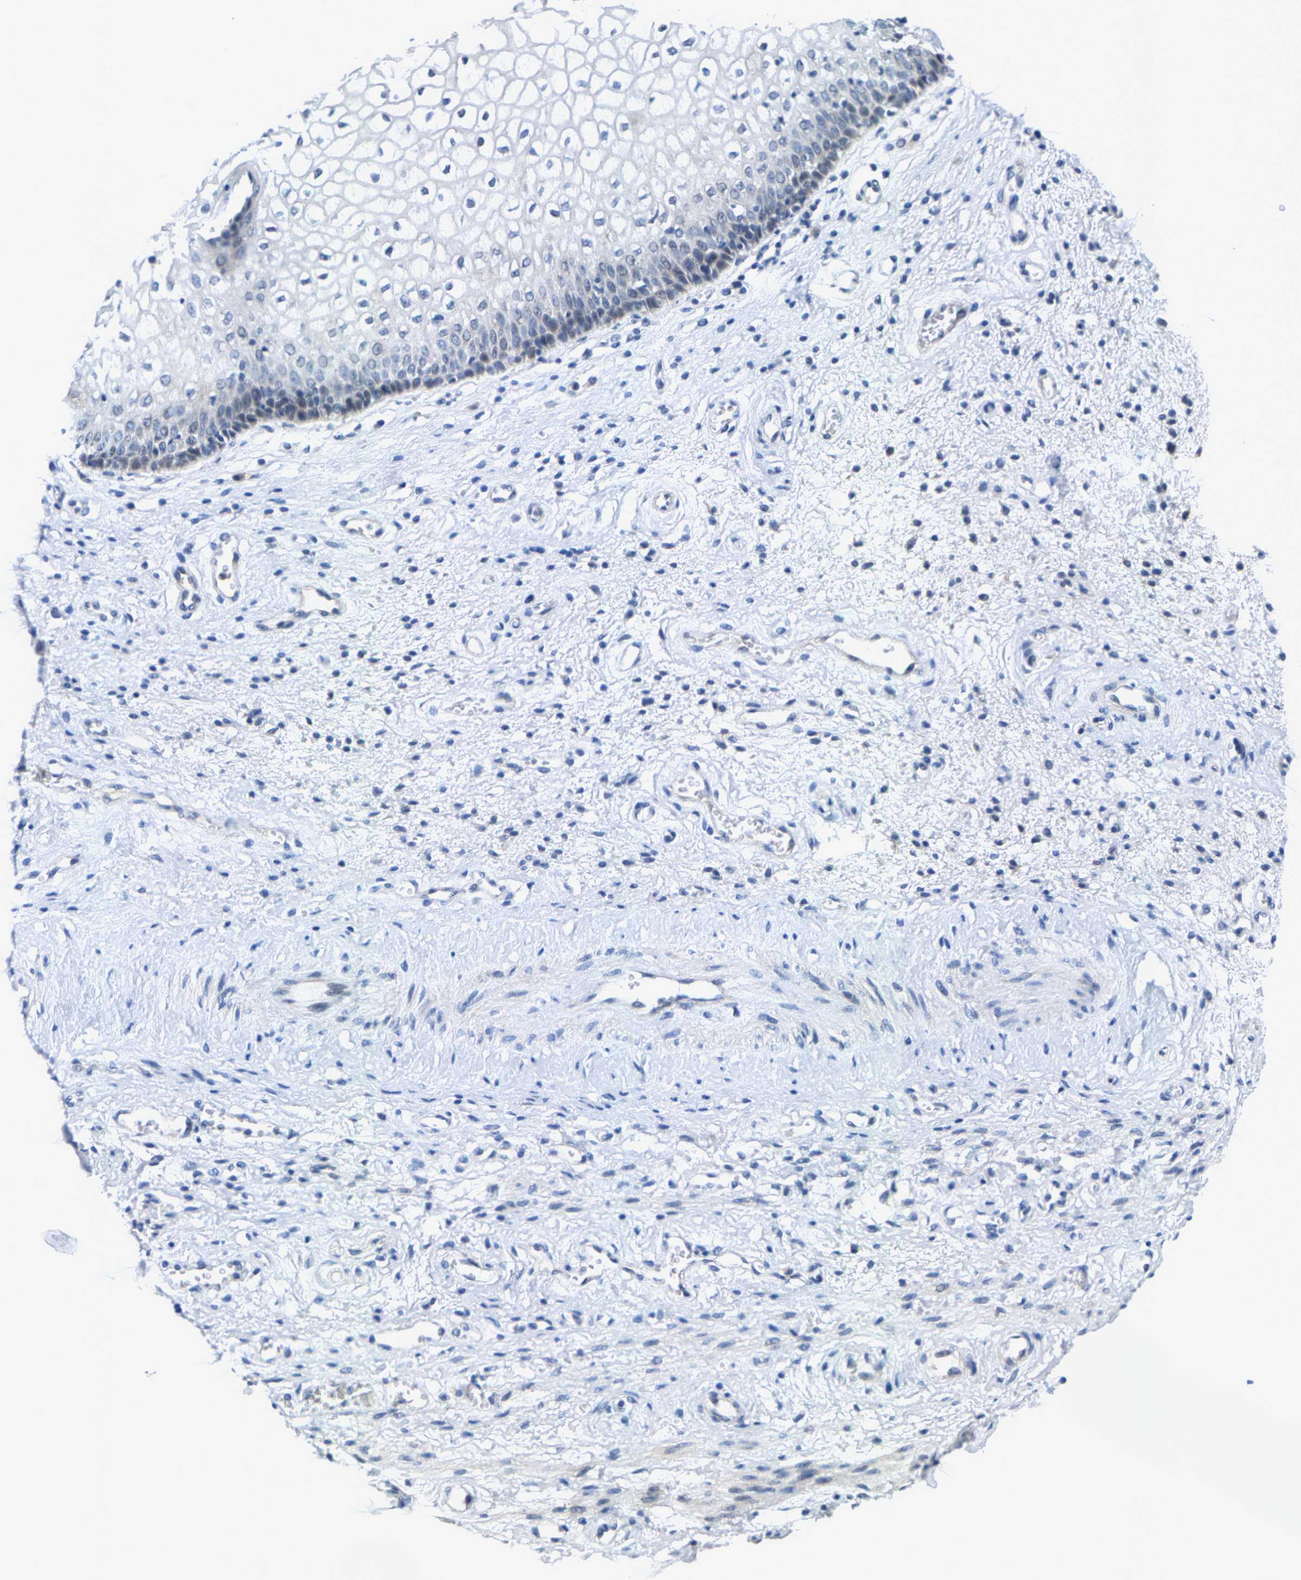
{"staining": {"intensity": "negative", "quantity": "none", "location": "none"}, "tissue": "vagina", "cell_type": "Squamous epithelial cells", "image_type": "normal", "snomed": [{"axis": "morphology", "description": "Normal tissue, NOS"}, {"axis": "topography", "description": "Vagina"}], "caption": "IHC micrograph of benign vagina: vagina stained with DAB (3,3'-diaminobenzidine) demonstrates no significant protein staining in squamous epithelial cells.", "gene": "KLHL1", "patient": {"sex": "female", "age": 34}}